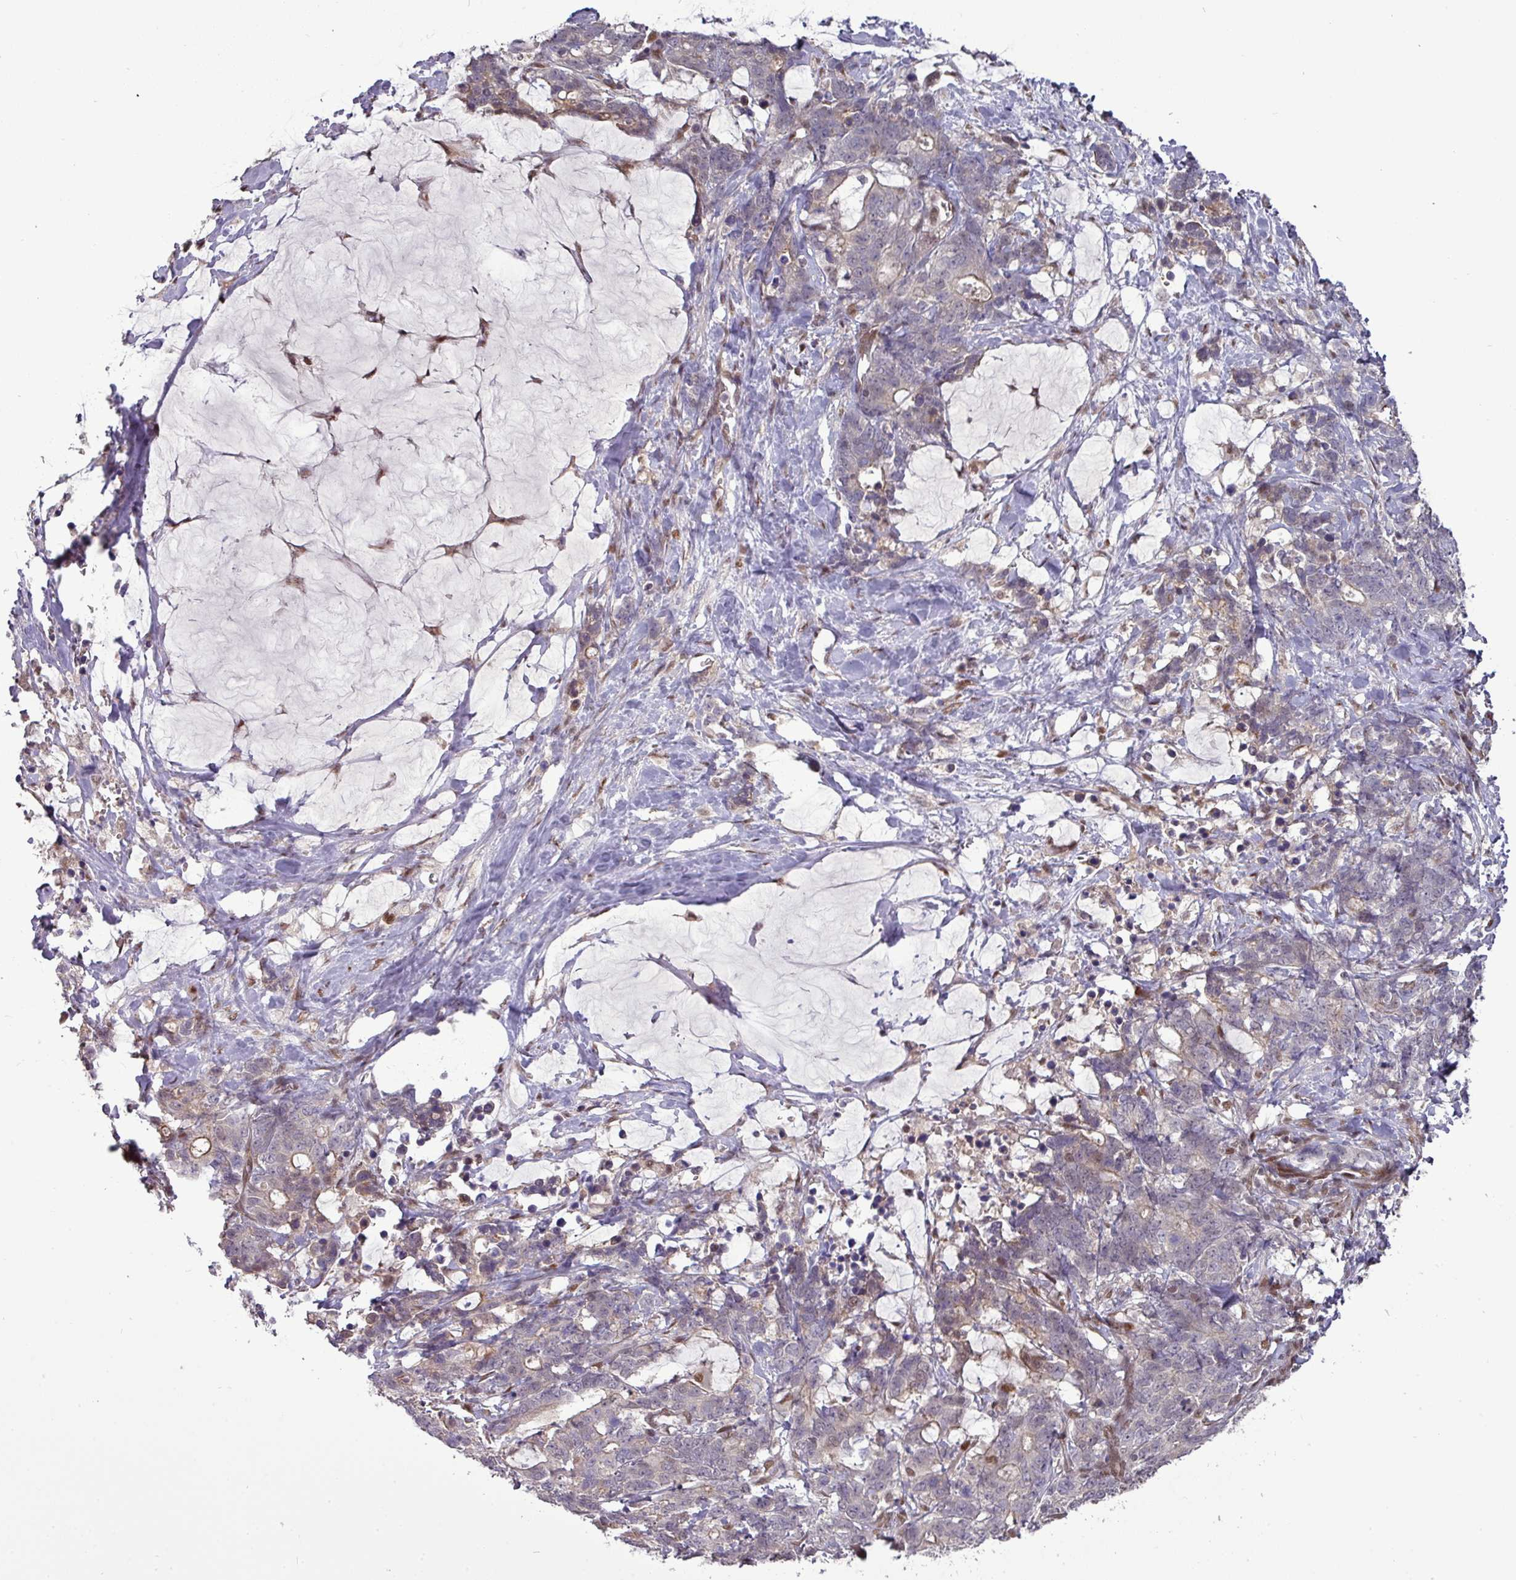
{"staining": {"intensity": "negative", "quantity": "none", "location": "none"}, "tissue": "stomach cancer", "cell_type": "Tumor cells", "image_type": "cancer", "snomed": [{"axis": "morphology", "description": "Normal tissue, NOS"}, {"axis": "morphology", "description": "Adenocarcinoma, NOS"}, {"axis": "topography", "description": "Stomach"}], "caption": "Stomach cancer (adenocarcinoma) stained for a protein using immunohistochemistry (IHC) shows no staining tumor cells.", "gene": "CIC", "patient": {"sex": "female", "age": 64}}